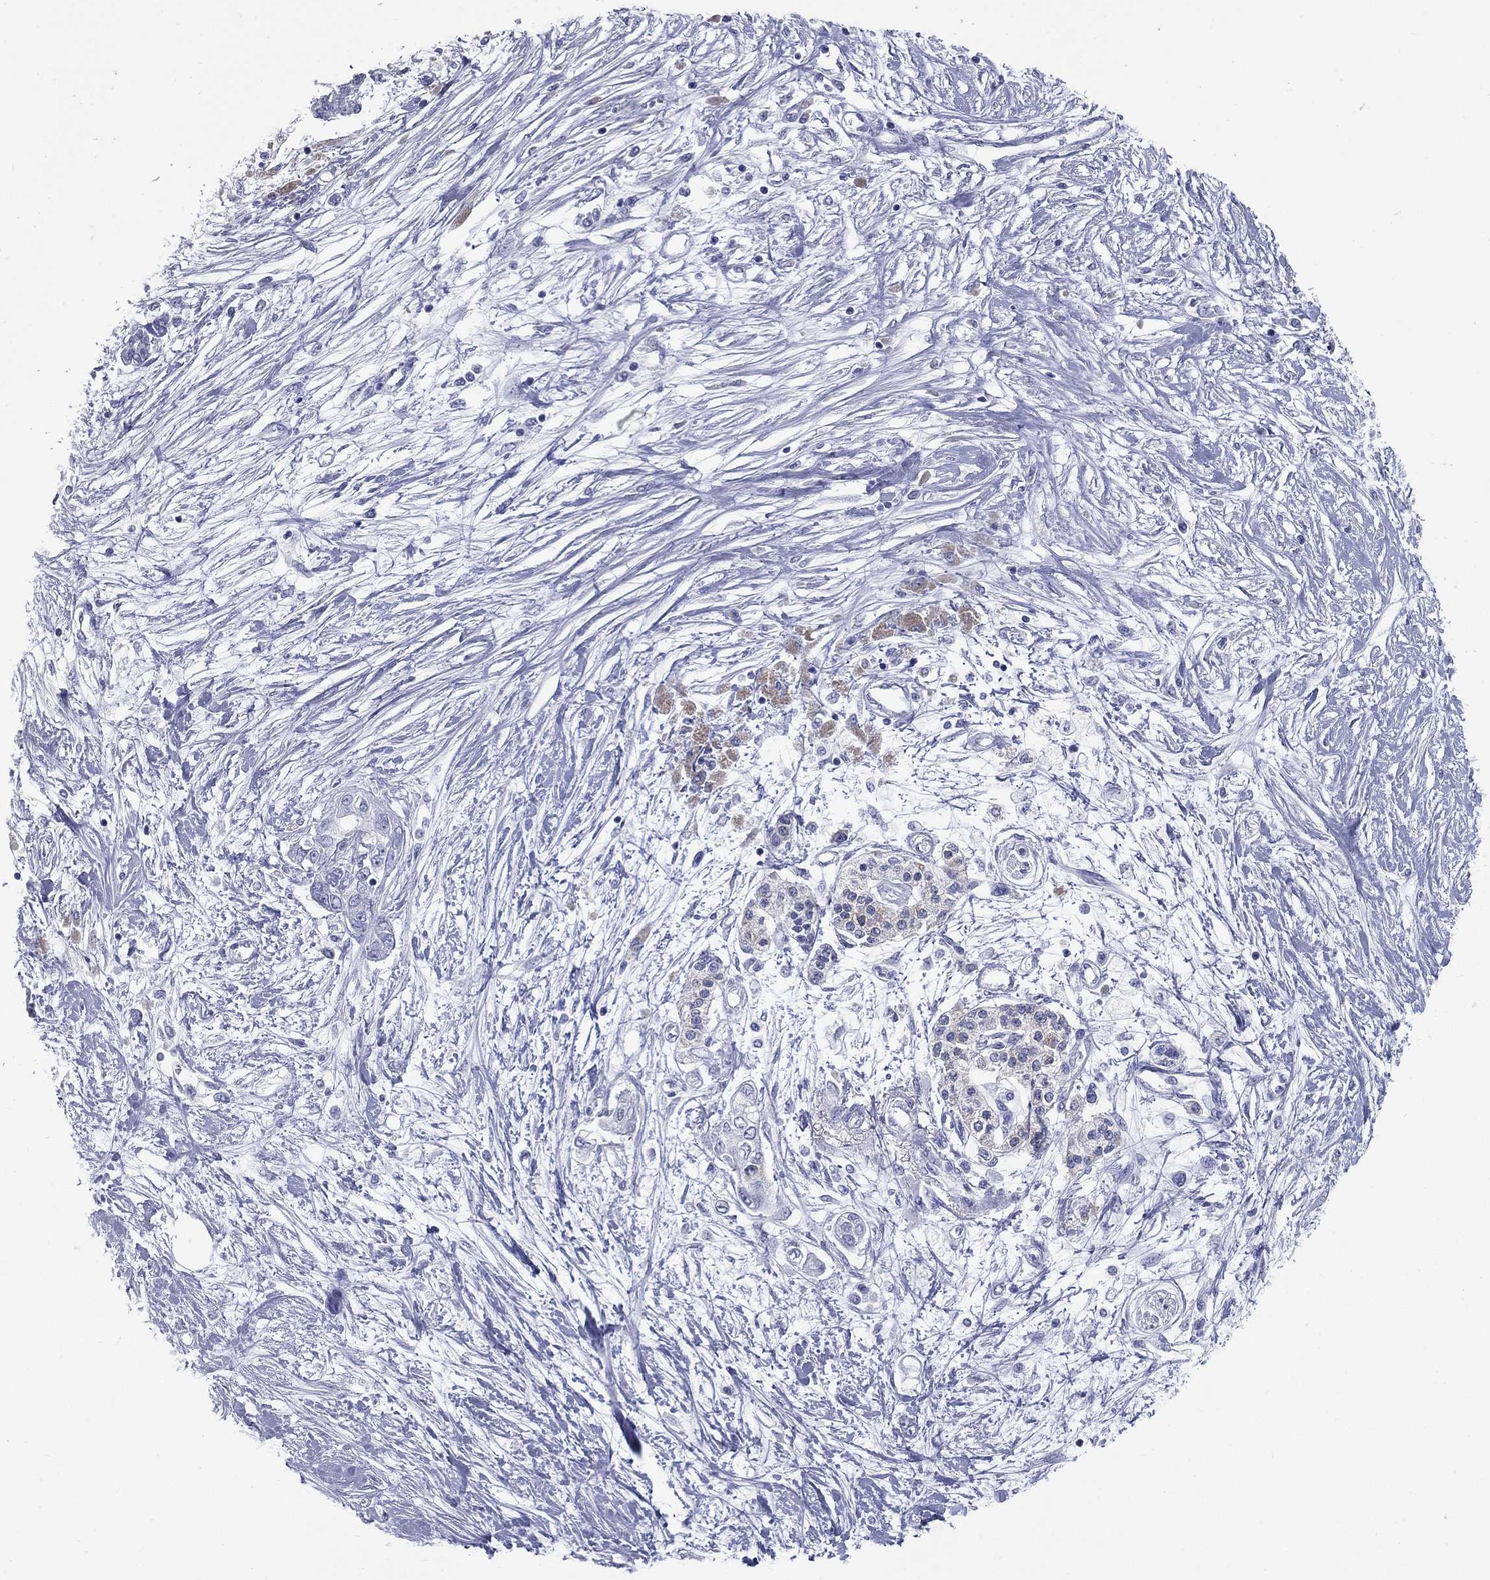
{"staining": {"intensity": "negative", "quantity": "none", "location": "none"}, "tissue": "pancreatic cancer", "cell_type": "Tumor cells", "image_type": "cancer", "snomed": [{"axis": "morphology", "description": "Adenocarcinoma, NOS"}, {"axis": "topography", "description": "Pancreas"}], "caption": "Immunohistochemistry of human pancreatic adenocarcinoma displays no expression in tumor cells.", "gene": "TAC1", "patient": {"sex": "female", "age": 77}}